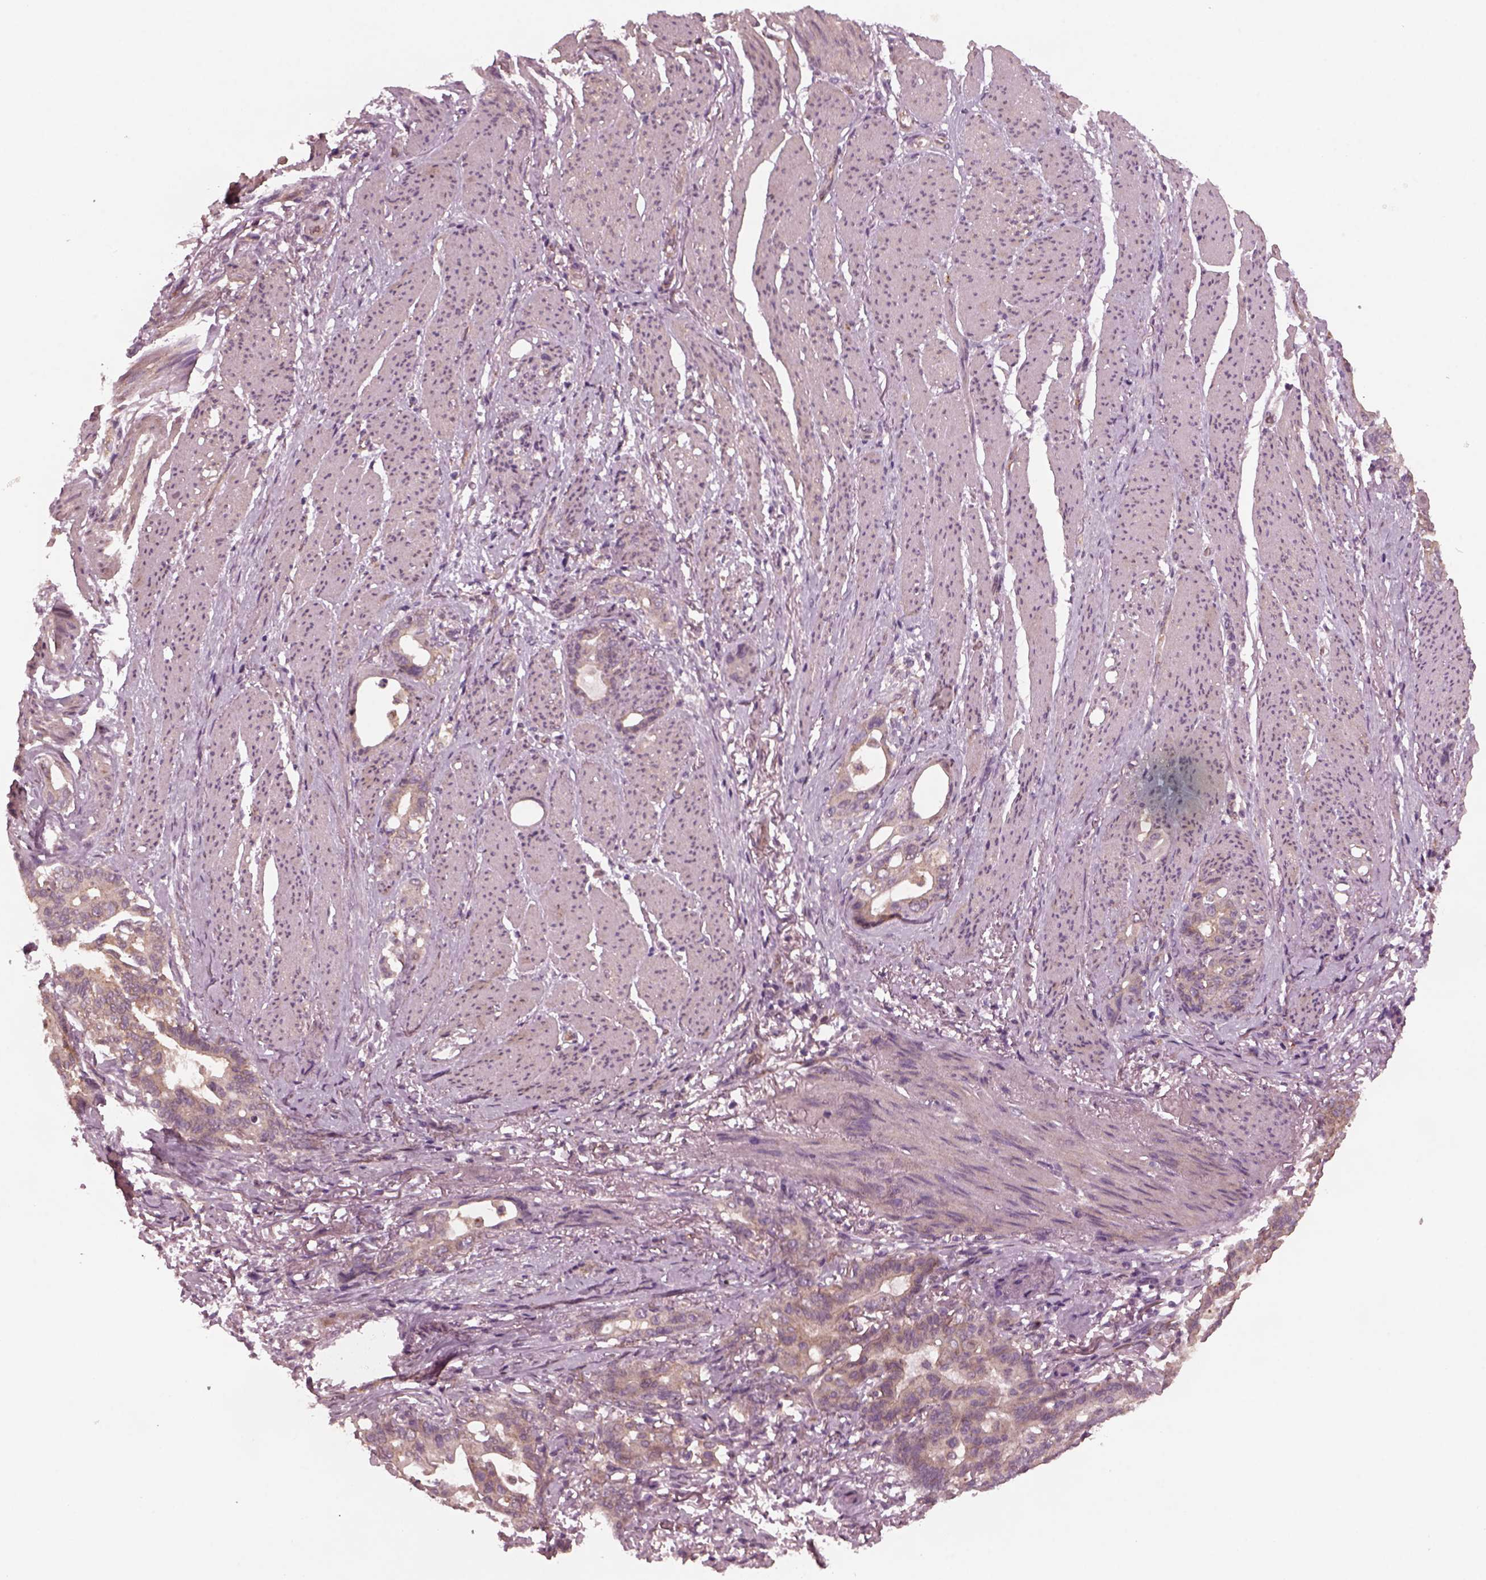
{"staining": {"intensity": "weak", "quantity": ">75%", "location": "cytoplasmic/membranous"}, "tissue": "stomach cancer", "cell_type": "Tumor cells", "image_type": "cancer", "snomed": [{"axis": "morphology", "description": "Normal tissue, NOS"}, {"axis": "morphology", "description": "Adenocarcinoma, NOS"}, {"axis": "topography", "description": "Esophagus"}, {"axis": "topography", "description": "Stomach, upper"}], "caption": "DAB (3,3'-diaminobenzidine) immunohistochemical staining of adenocarcinoma (stomach) shows weak cytoplasmic/membranous protein staining in about >75% of tumor cells.", "gene": "TUBG1", "patient": {"sex": "male", "age": 62}}